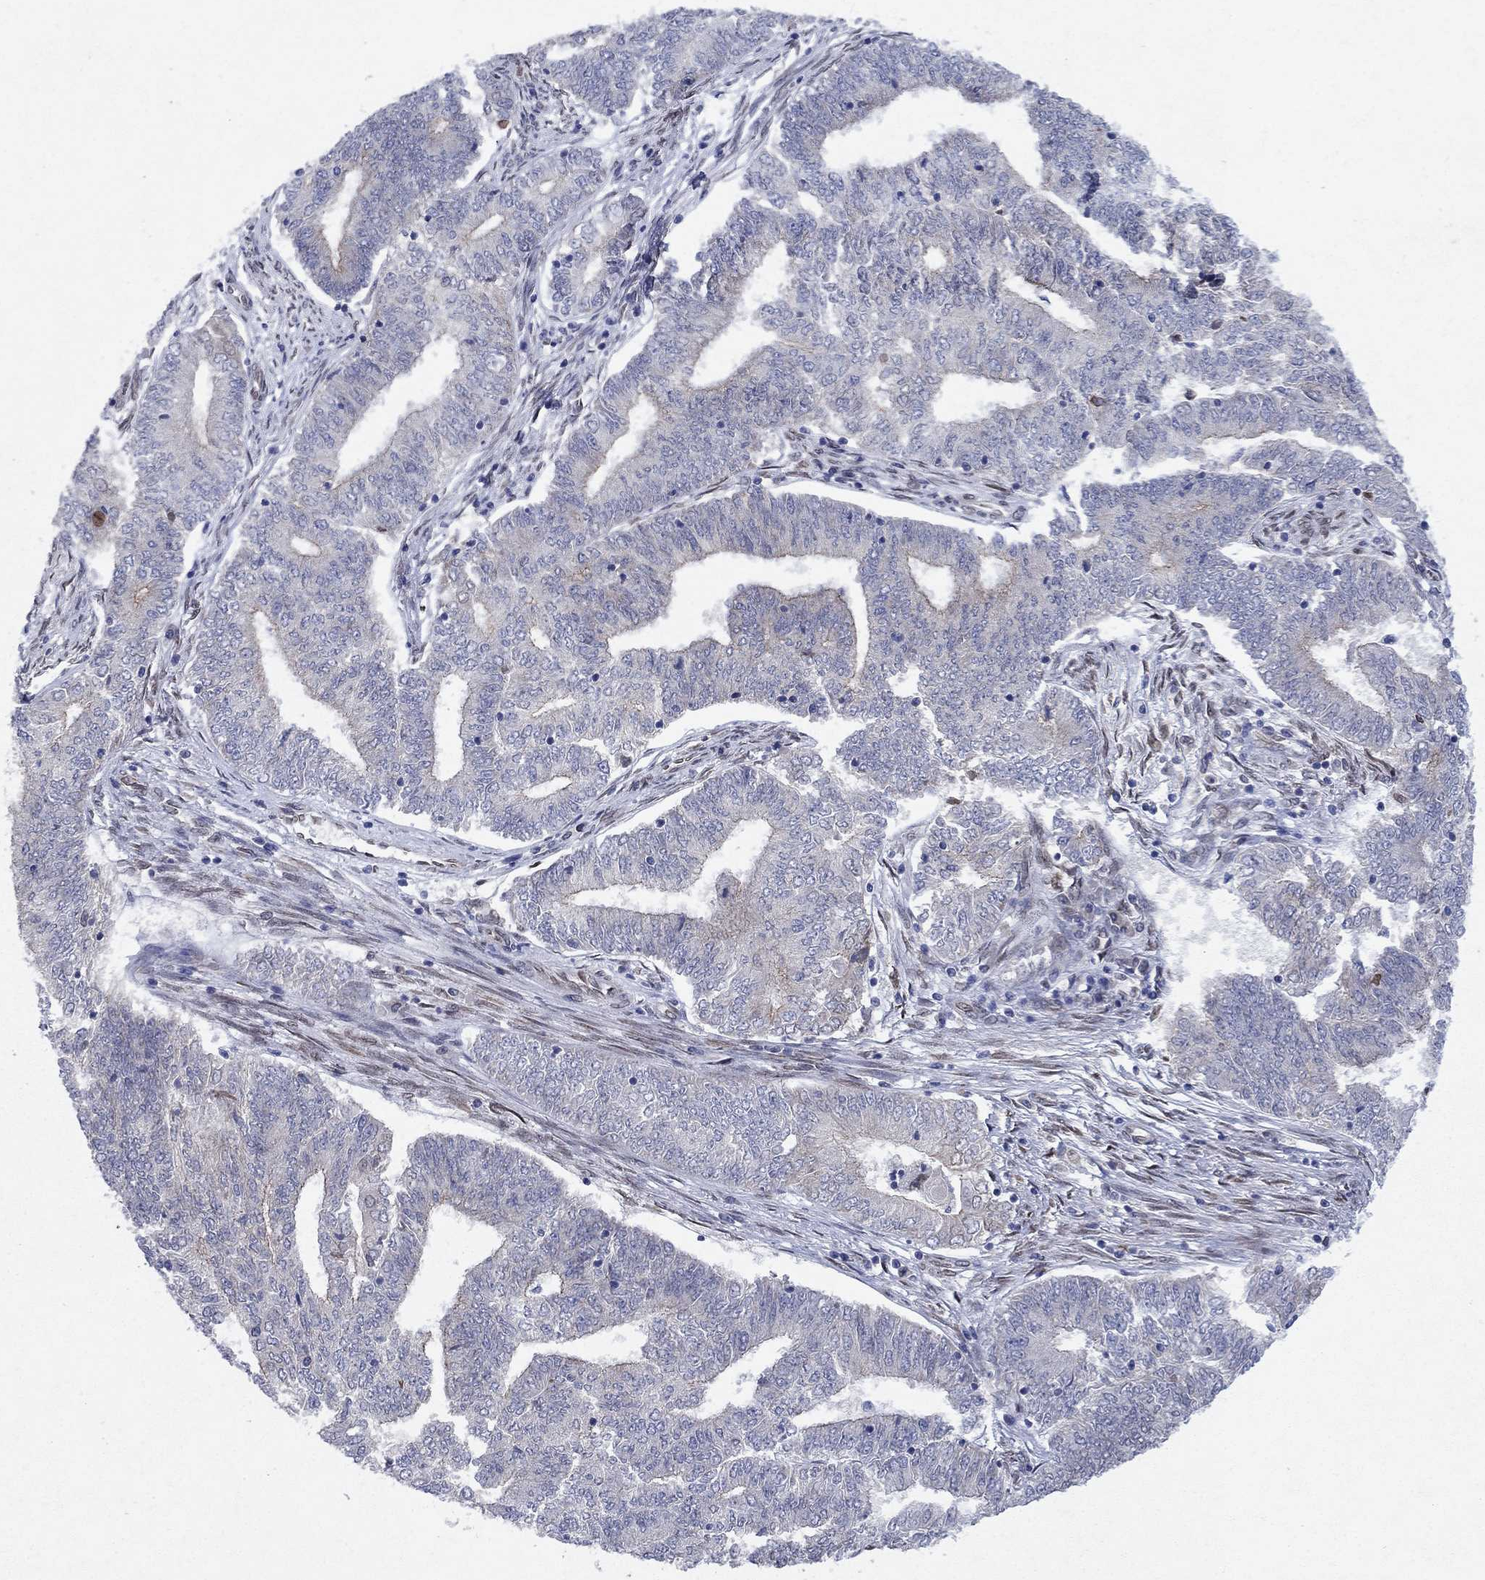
{"staining": {"intensity": "negative", "quantity": "none", "location": "none"}, "tissue": "endometrial cancer", "cell_type": "Tumor cells", "image_type": "cancer", "snomed": [{"axis": "morphology", "description": "Adenocarcinoma, NOS"}, {"axis": "topography", "description": "Endometrium"}], "caption": "Tumor cells show no significant positivity in endometrial cancer (adenocarcinoma).", "gene": "EMC9", "patient": {"sex": "female", "age": 62}}